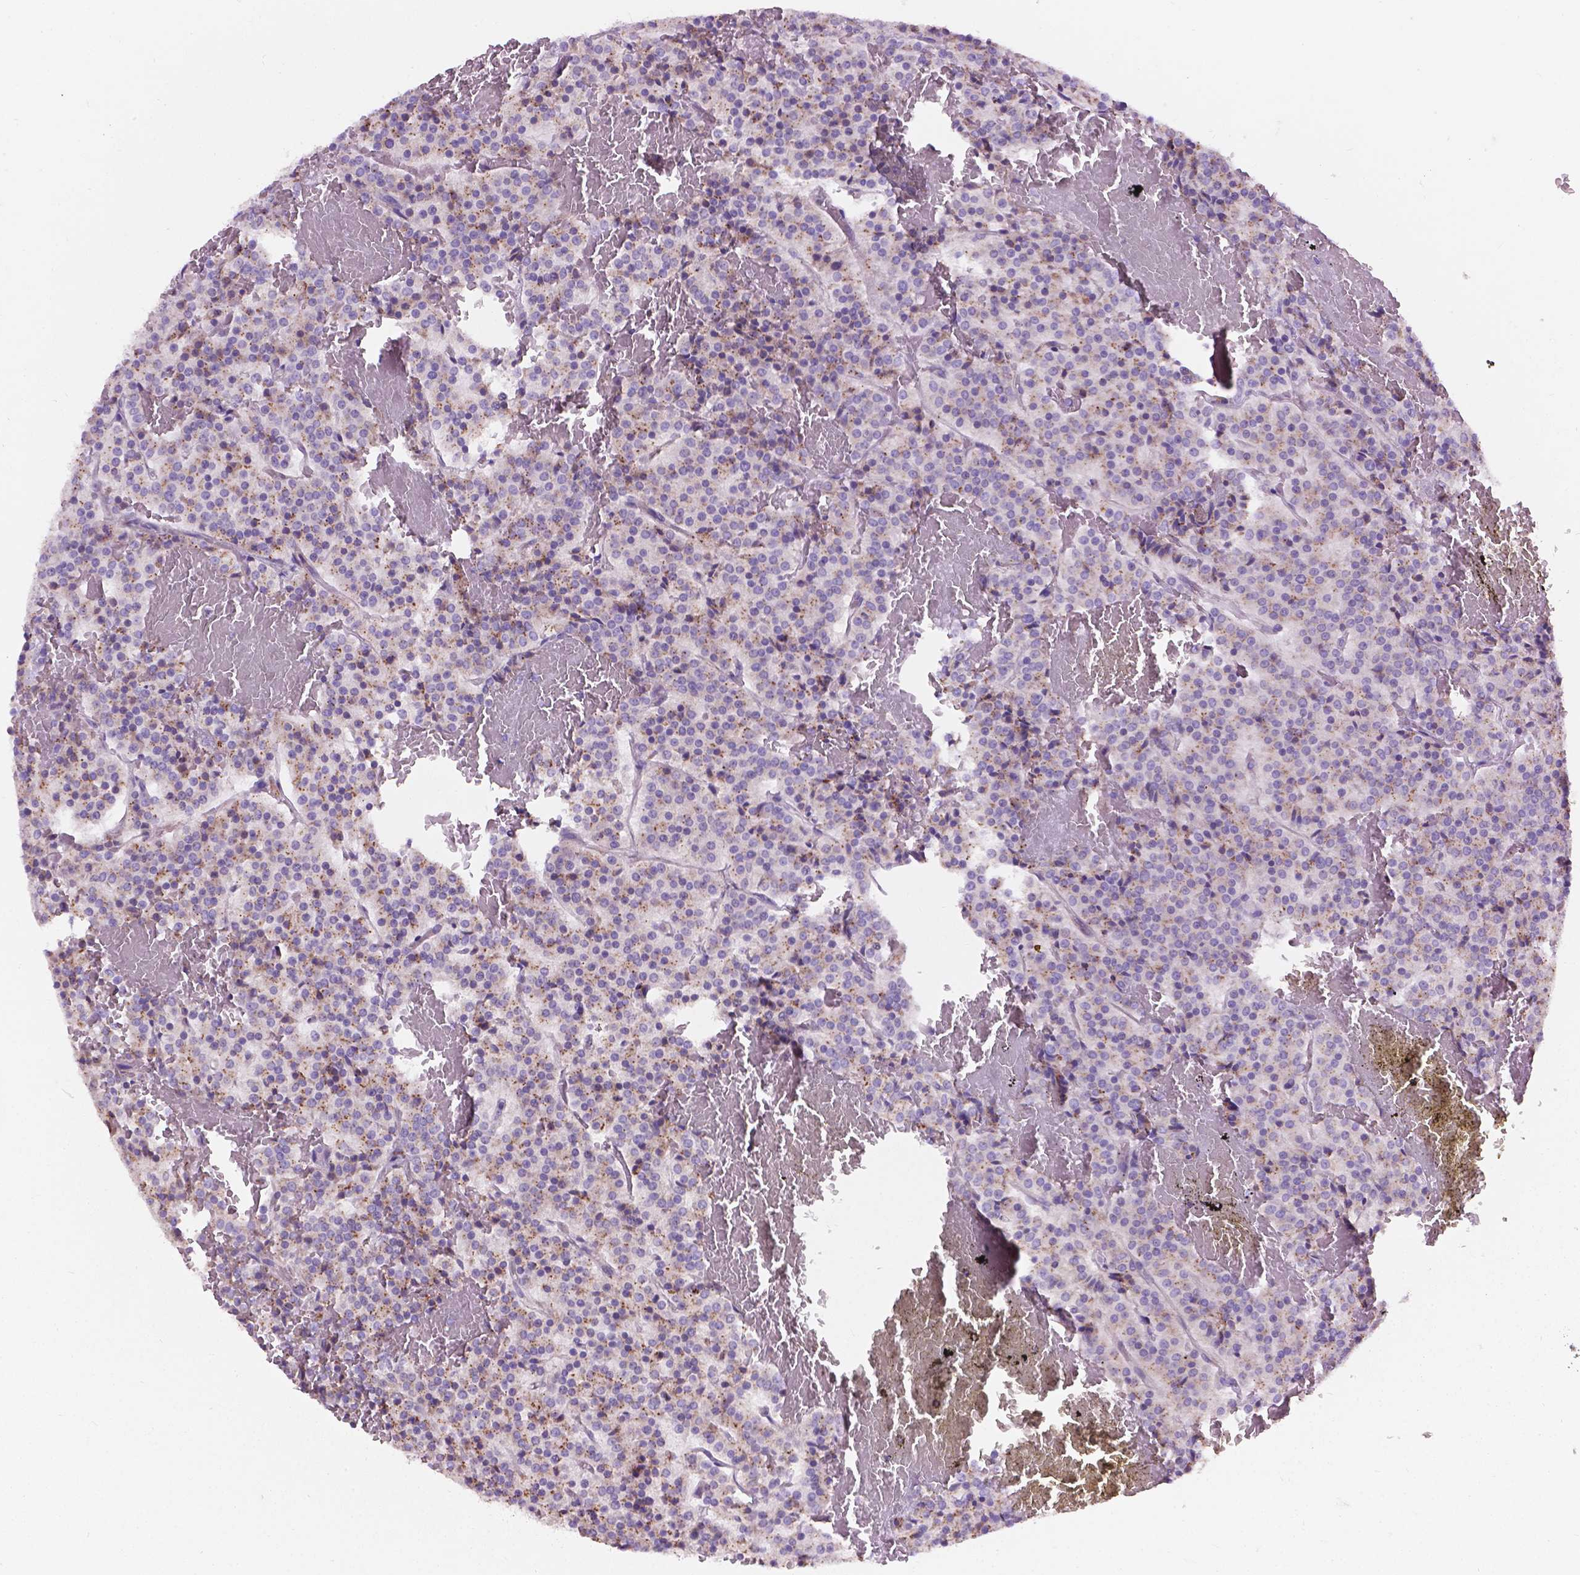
{"staining": {"intensity": "moderate", "quantity": "25%-75%", "location": "cytoplasmic/membranous"}, "tissue": "carcinoid", "cell_type": "Tumor cells", "image_type": "cancer", "snomed": [{"axis": "morphology", "description": "Carcinoid, malignant, NOS"}, {"axis": "topography", "description": "Lung"}], "caption": "Immunohistochemistry (IHC) of human carcinoid reveals medium levels of moderate cytoplasmic/membranous expression in about 25%-75% of tumor cells.", "gene": "NOXO1", "patient": {"sex": "male", "age": 70}}